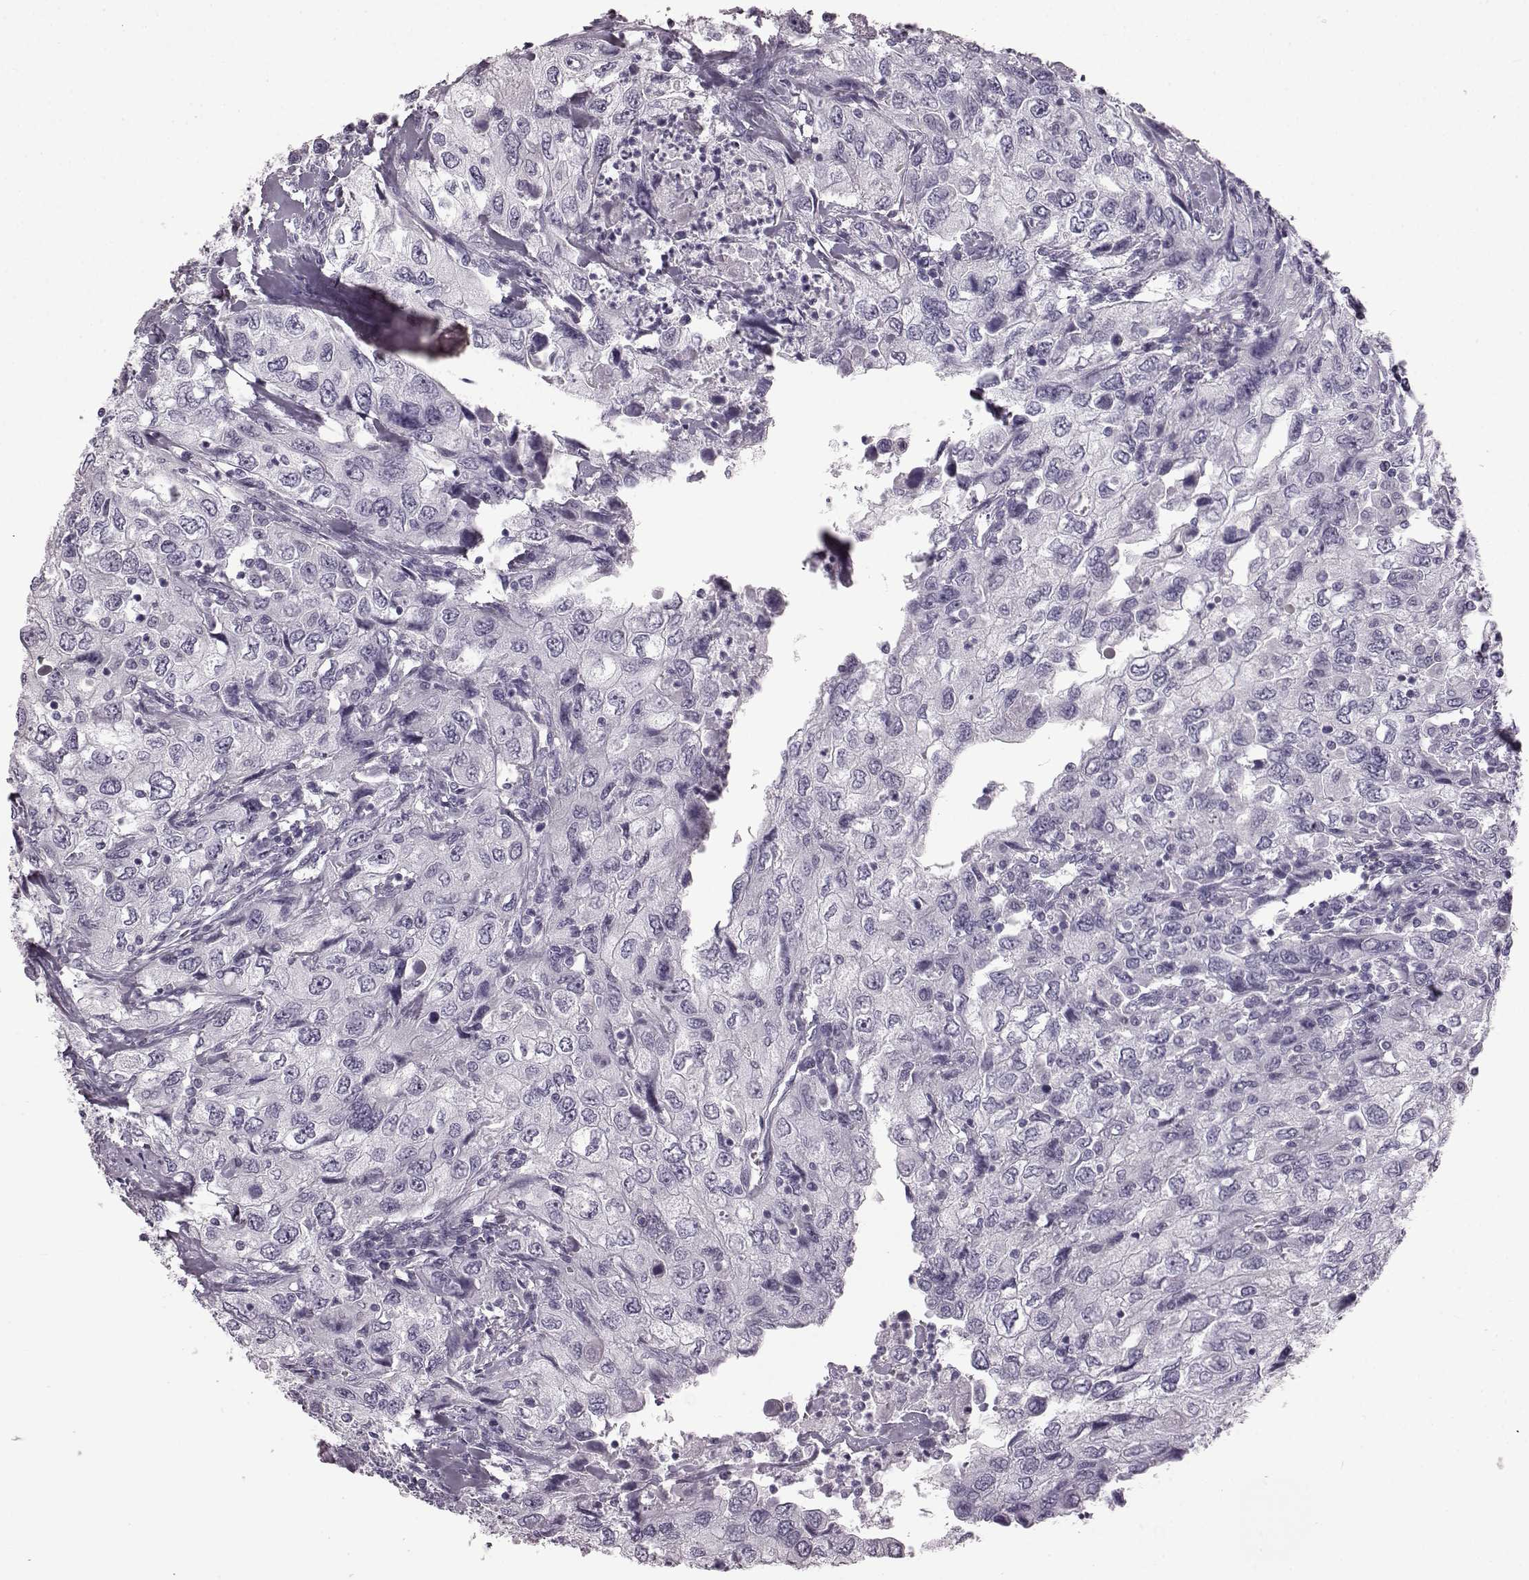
{"staining": {"intensity": "negative", "quantity": "none", "location": "none"}, "tissue": "urothelial cancer", "cell_type": "Tumor cells", "image_type": "cancer", "snomed": [{"axis": "morphology", "description": "Urothelial carcinoma, High grade"}, {"axis": "topography", "description": "Urinary bladder"}], "caption": "This is an immunohistochemistry (IHC) micrograph of urothelial cancer. There is no expression in tumor cells.", "gene": "AIPL1", "patient": {"sex": "male", "age": 76}}